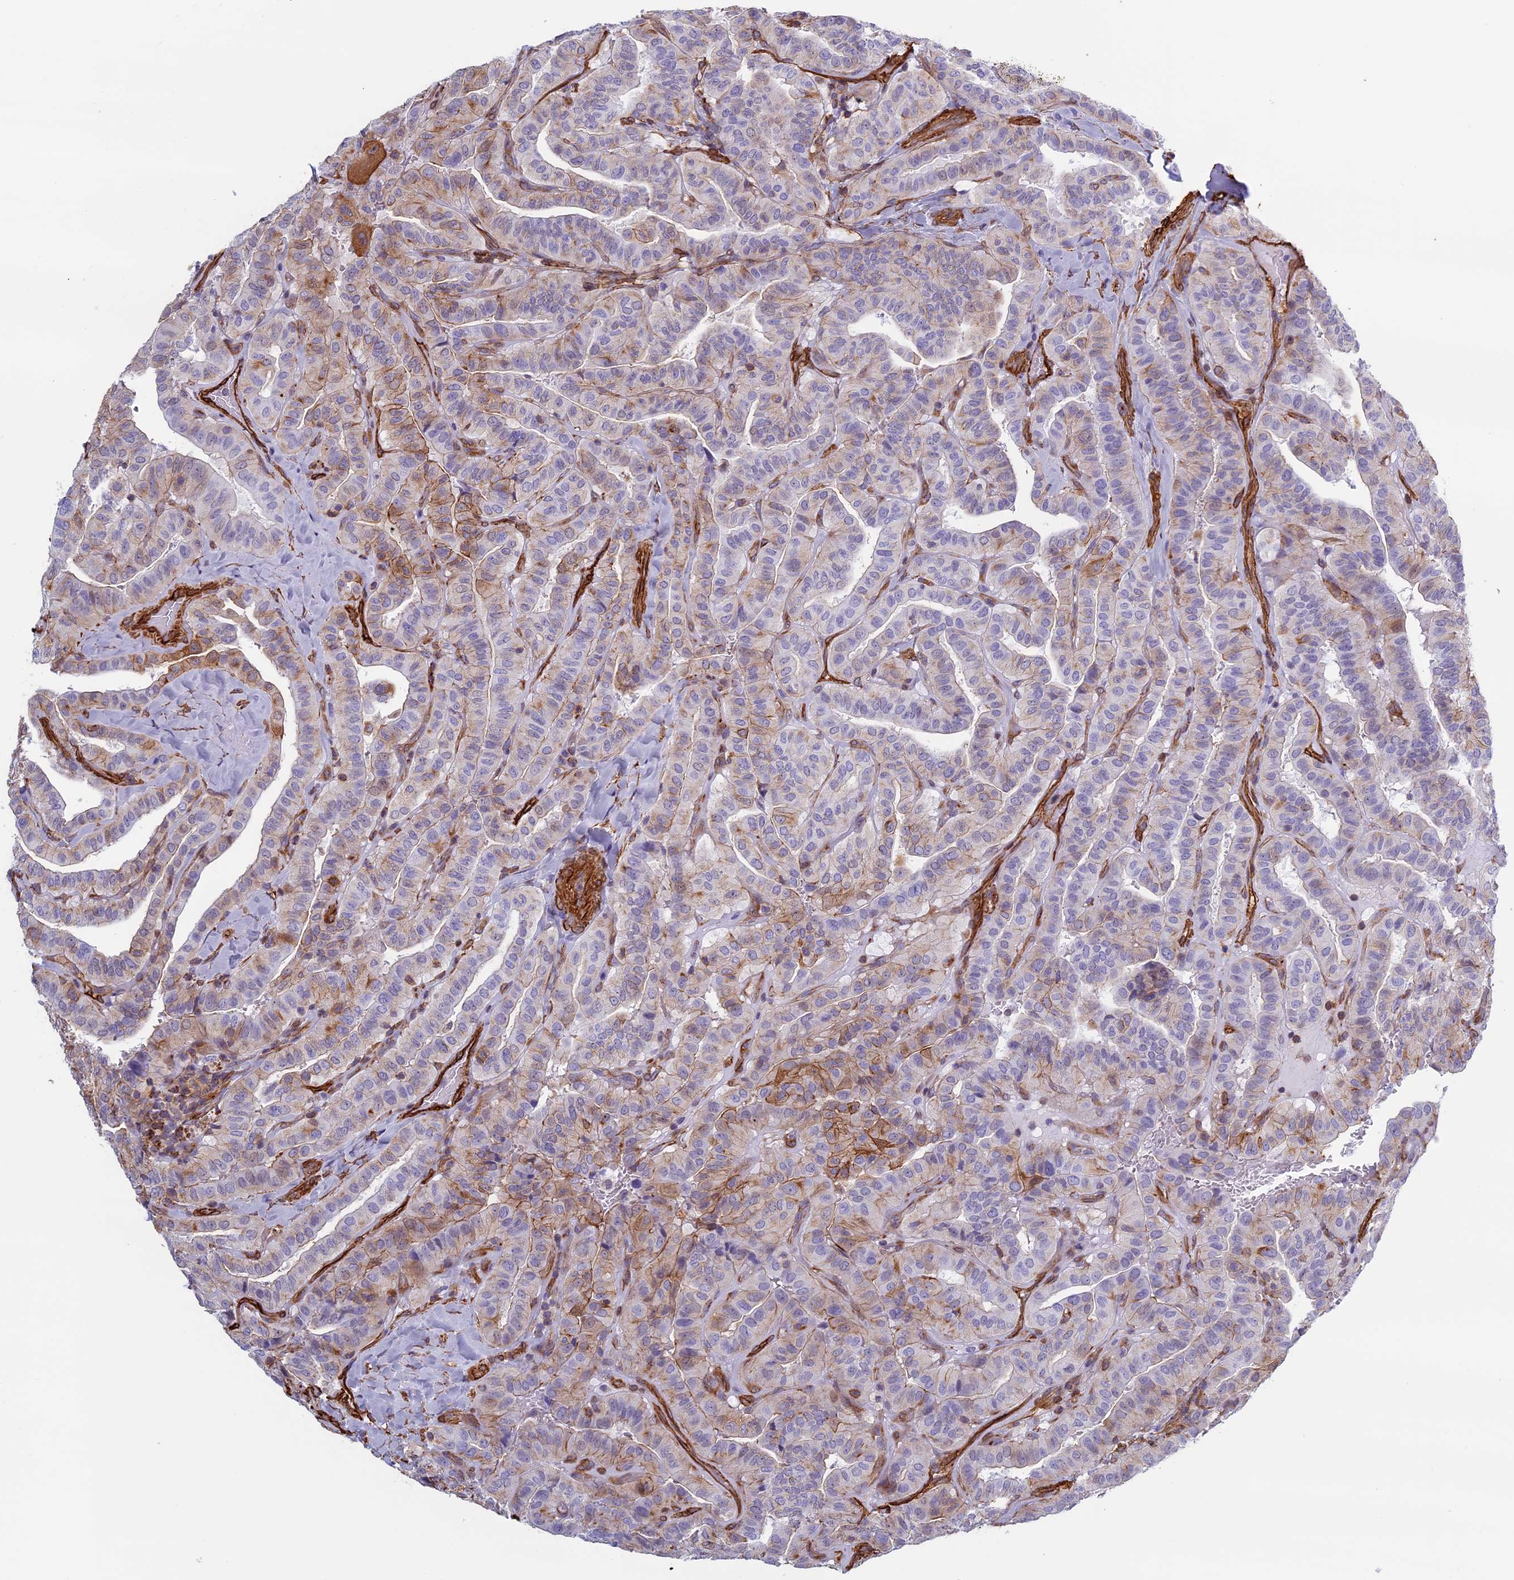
{"staining": {"intensity": "moderate", "quantity": "25%-75%", "location": "cytoplasmic/membranous"}, "tissue": "thyroid cancer", "cell_type": "Tumor cells", "image_type": "cancer", "snomed": [{"axis": "morphology", "description": "Papillary adenocarcinoma, NOS"}, {"axis": "topography", "description": "Thyroid gland"}], "caption": "Protein staining displays moderate cytoplasmic/membranous expression in approximately 25%-75% of tumor cells in thyroid cancer (papillary adenocarcinoma).", "gene": "ANGPTL2", "patient": {"sex": "male", "age": 77}}